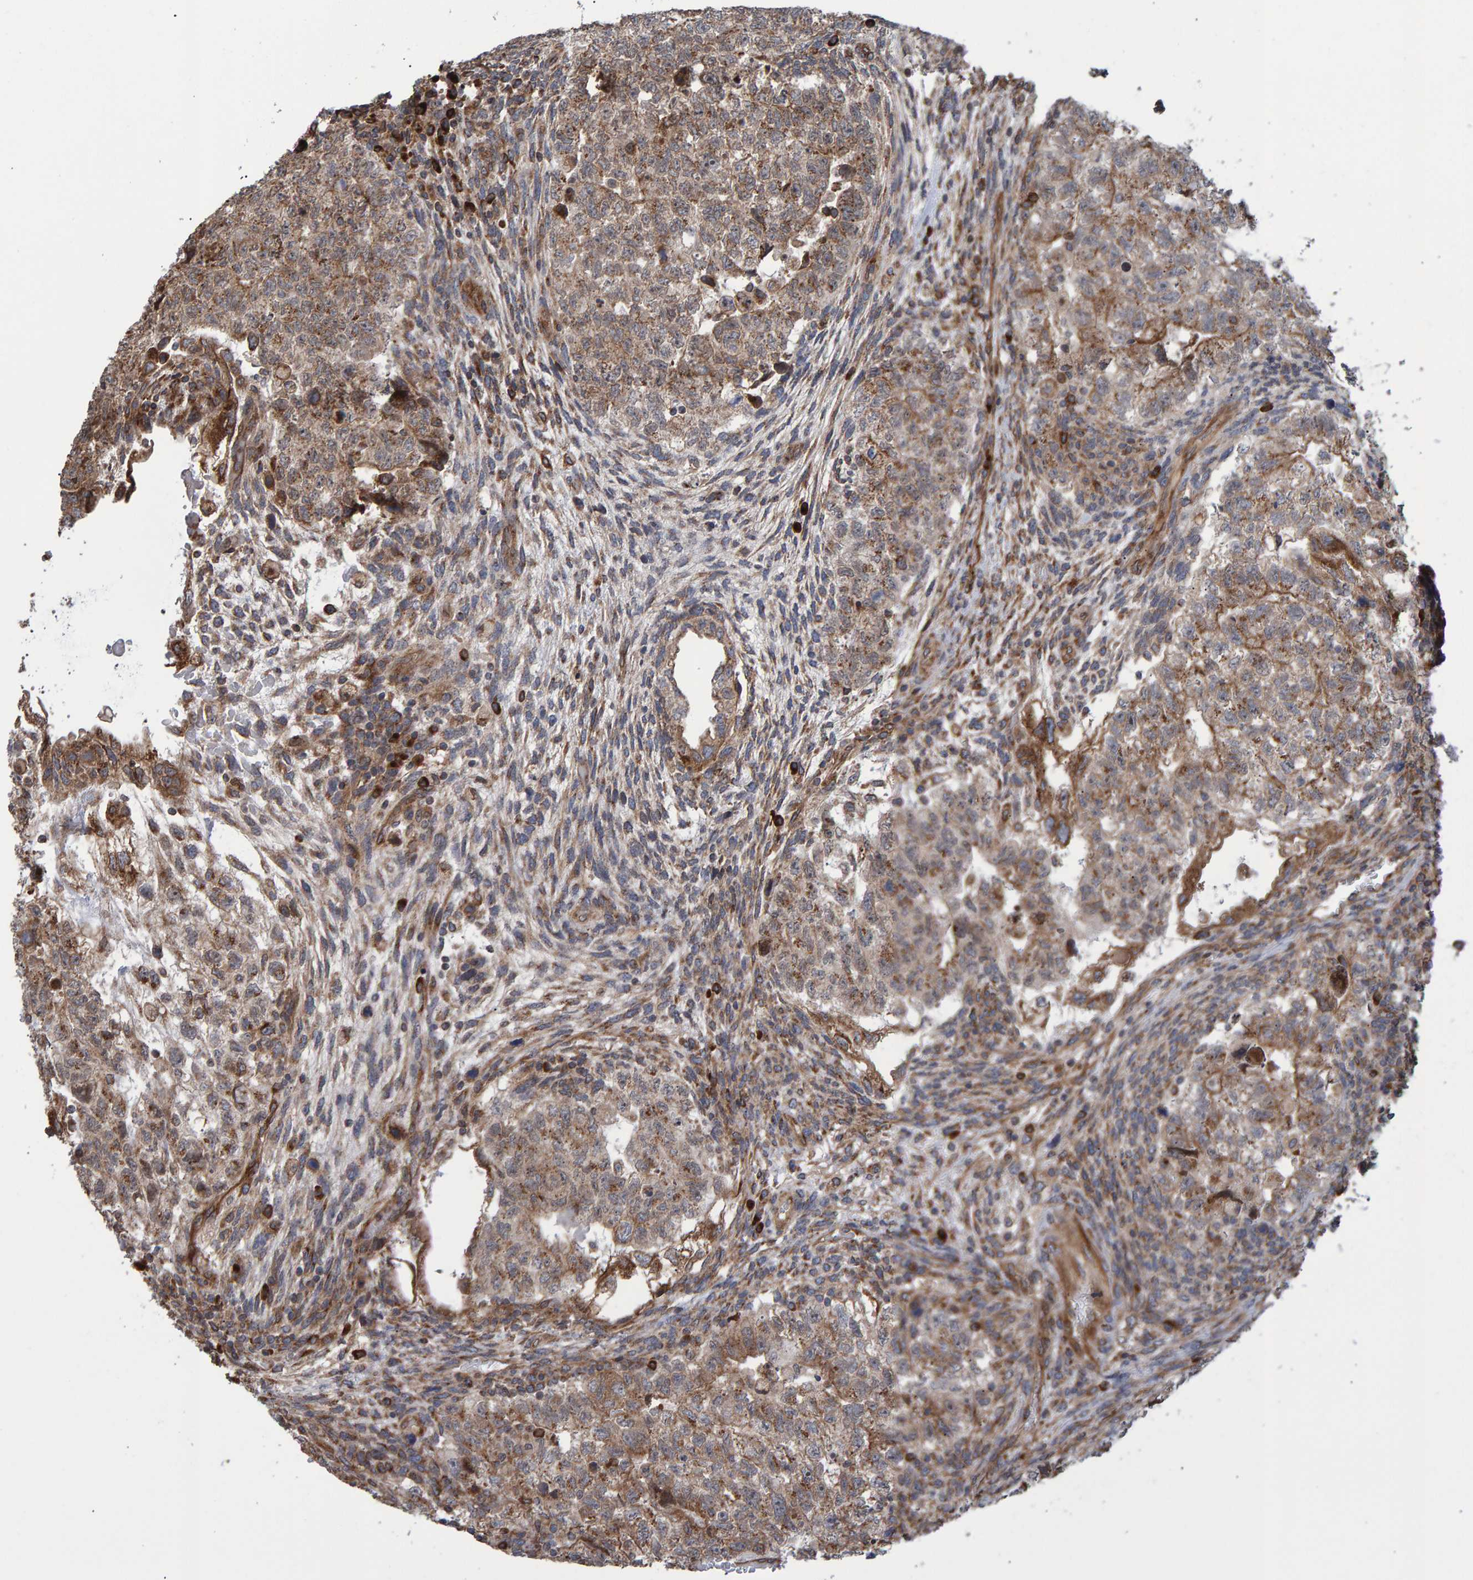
{"staining": {"intensity": "moderate", "quantity": ">75%", "location": "cytoplasmic/membranous"}, "tissue": "testis cancer", "cell_type": "Tumor cells", "image_type": "cancer", "snomed": [{"axis": "morphology", "description": "Carcinoma, Embryonal, NOS"}, {"axis": "topography", "description": "Testis"}], "caption": "High-magnification brightfield microscopy of embryonal carcinoma (testis) stained with DAB (3,3'-diaminobenzidine) (brown) and counterstained with hematoxylin (blue). tumor cells exhibit moderate cytoplasmic/membranous staining is seen in approximately>75% of cells. (IHC, brightfield microscopy, high magnification).", "gene": "FAM117A", "patient": {"sex": "male", "age": 36}}